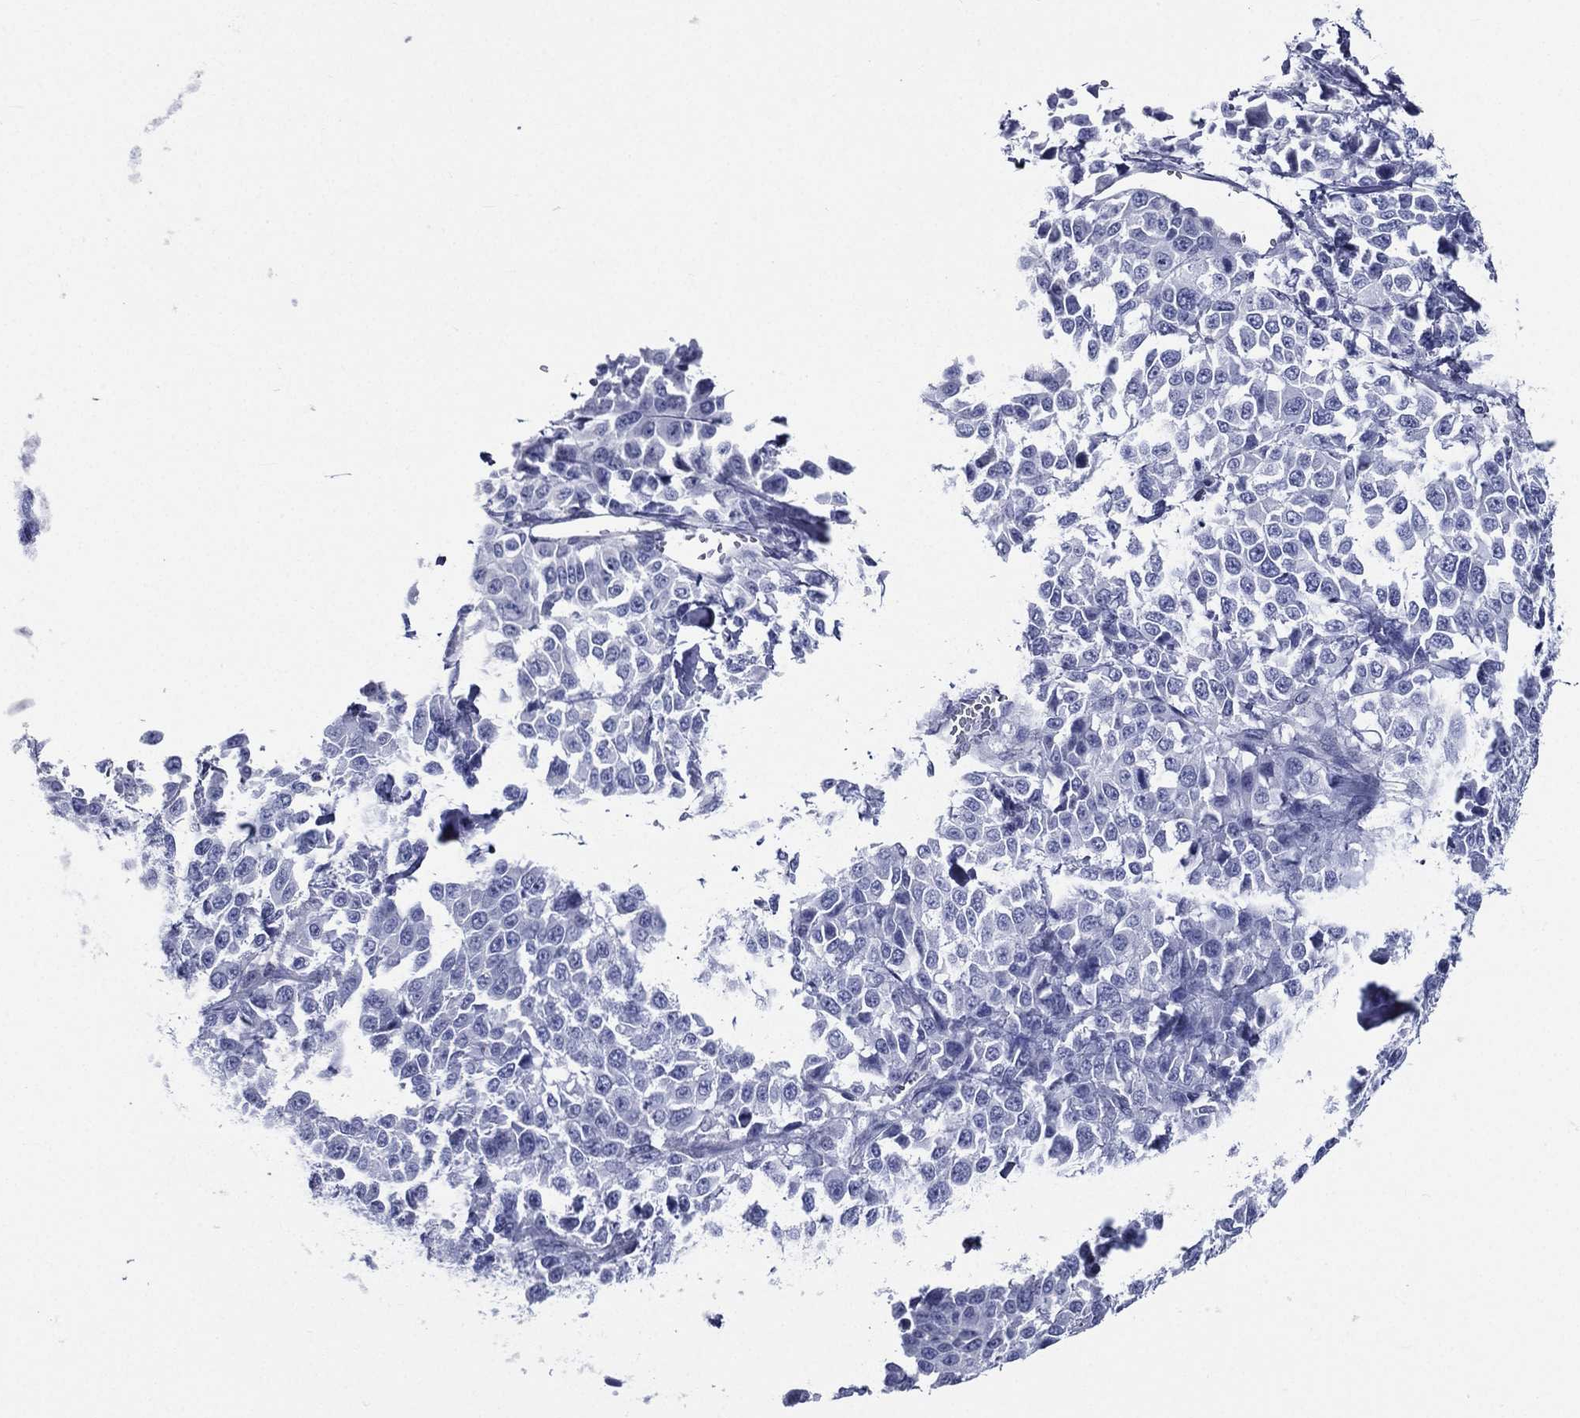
{"staining": {"intensity": "negative", "quantity": "none", "location": "none"}, "tissue": "melanoma", "cell_type": "Tumor cells", "image_type": "cancer", "snomed": [{"axis": "morphology", "description": "Malignant melanoma, Metastatic site"}, {"axis": "topography", "description": "Skin"}], "caption": "A high-resolution micrograph shows immunohistochemistry staining of malignant melanoma (metastatic site), which demonstrates no significant staining in tumor cells.", "gene": "DPYS", "patient": {"sex": "male", "age": 84}}